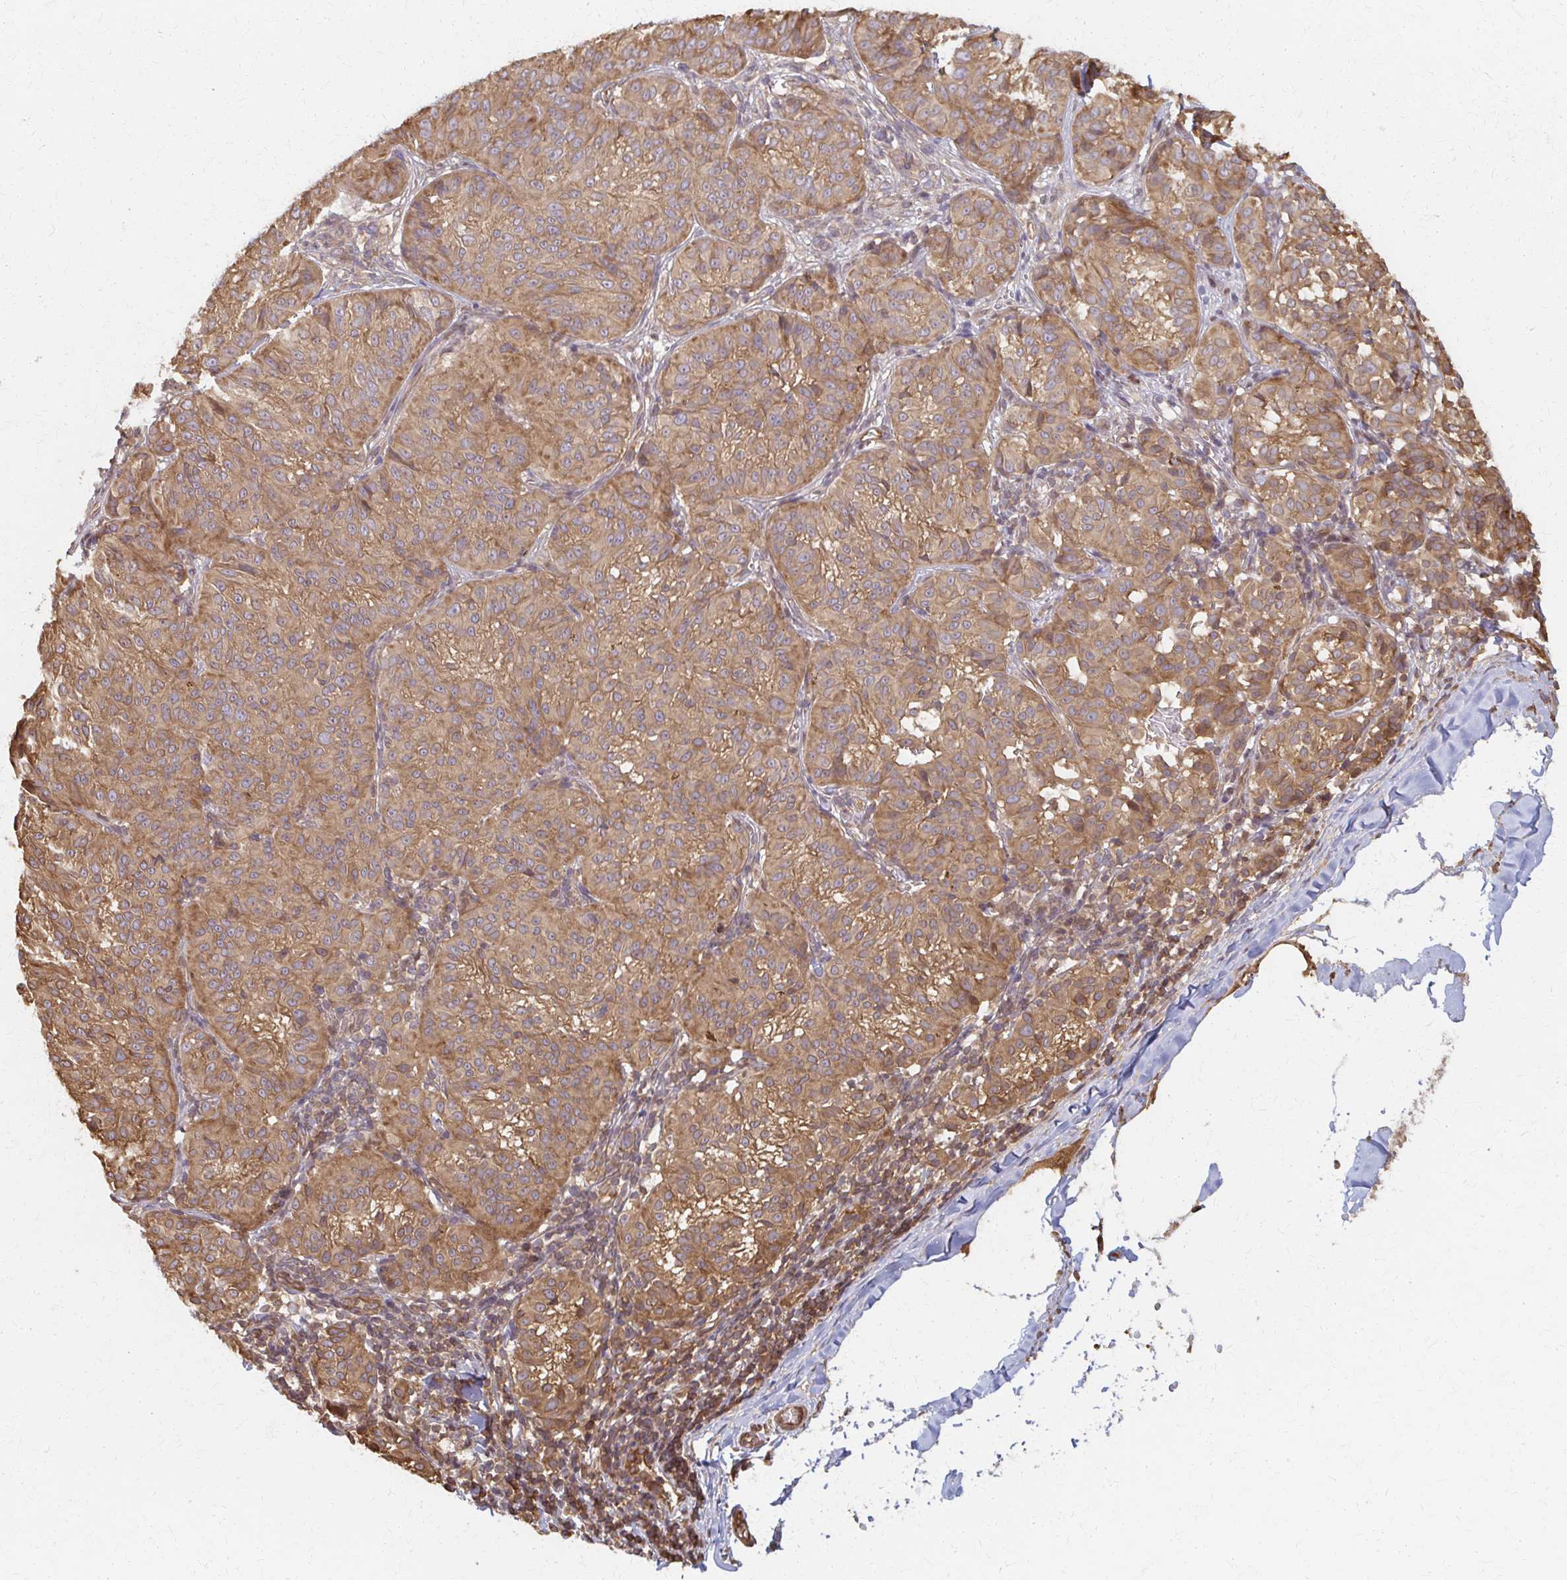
{"staining": {"intensity": "moderate", "quantity": ">75%", "location": "cytoplasmic/membranous"}, "tissue": "melanoma", "cell_type": "Tumor cells", "image_type": "cancer", "snomed": [{"axis": "morphology", "description": "Malignant melanoma, NOS"}, {"axis": "topography", "description": "Skin"}], "caption": "About >75% of tumor cells in malignant melanoma demonstrate moderate cytoplasmic/membranous protein staining as visualized by brown immunohistochemical staining.", "gene": "ARHGAP35", "patient": {"sex": "female", "age": 72}}